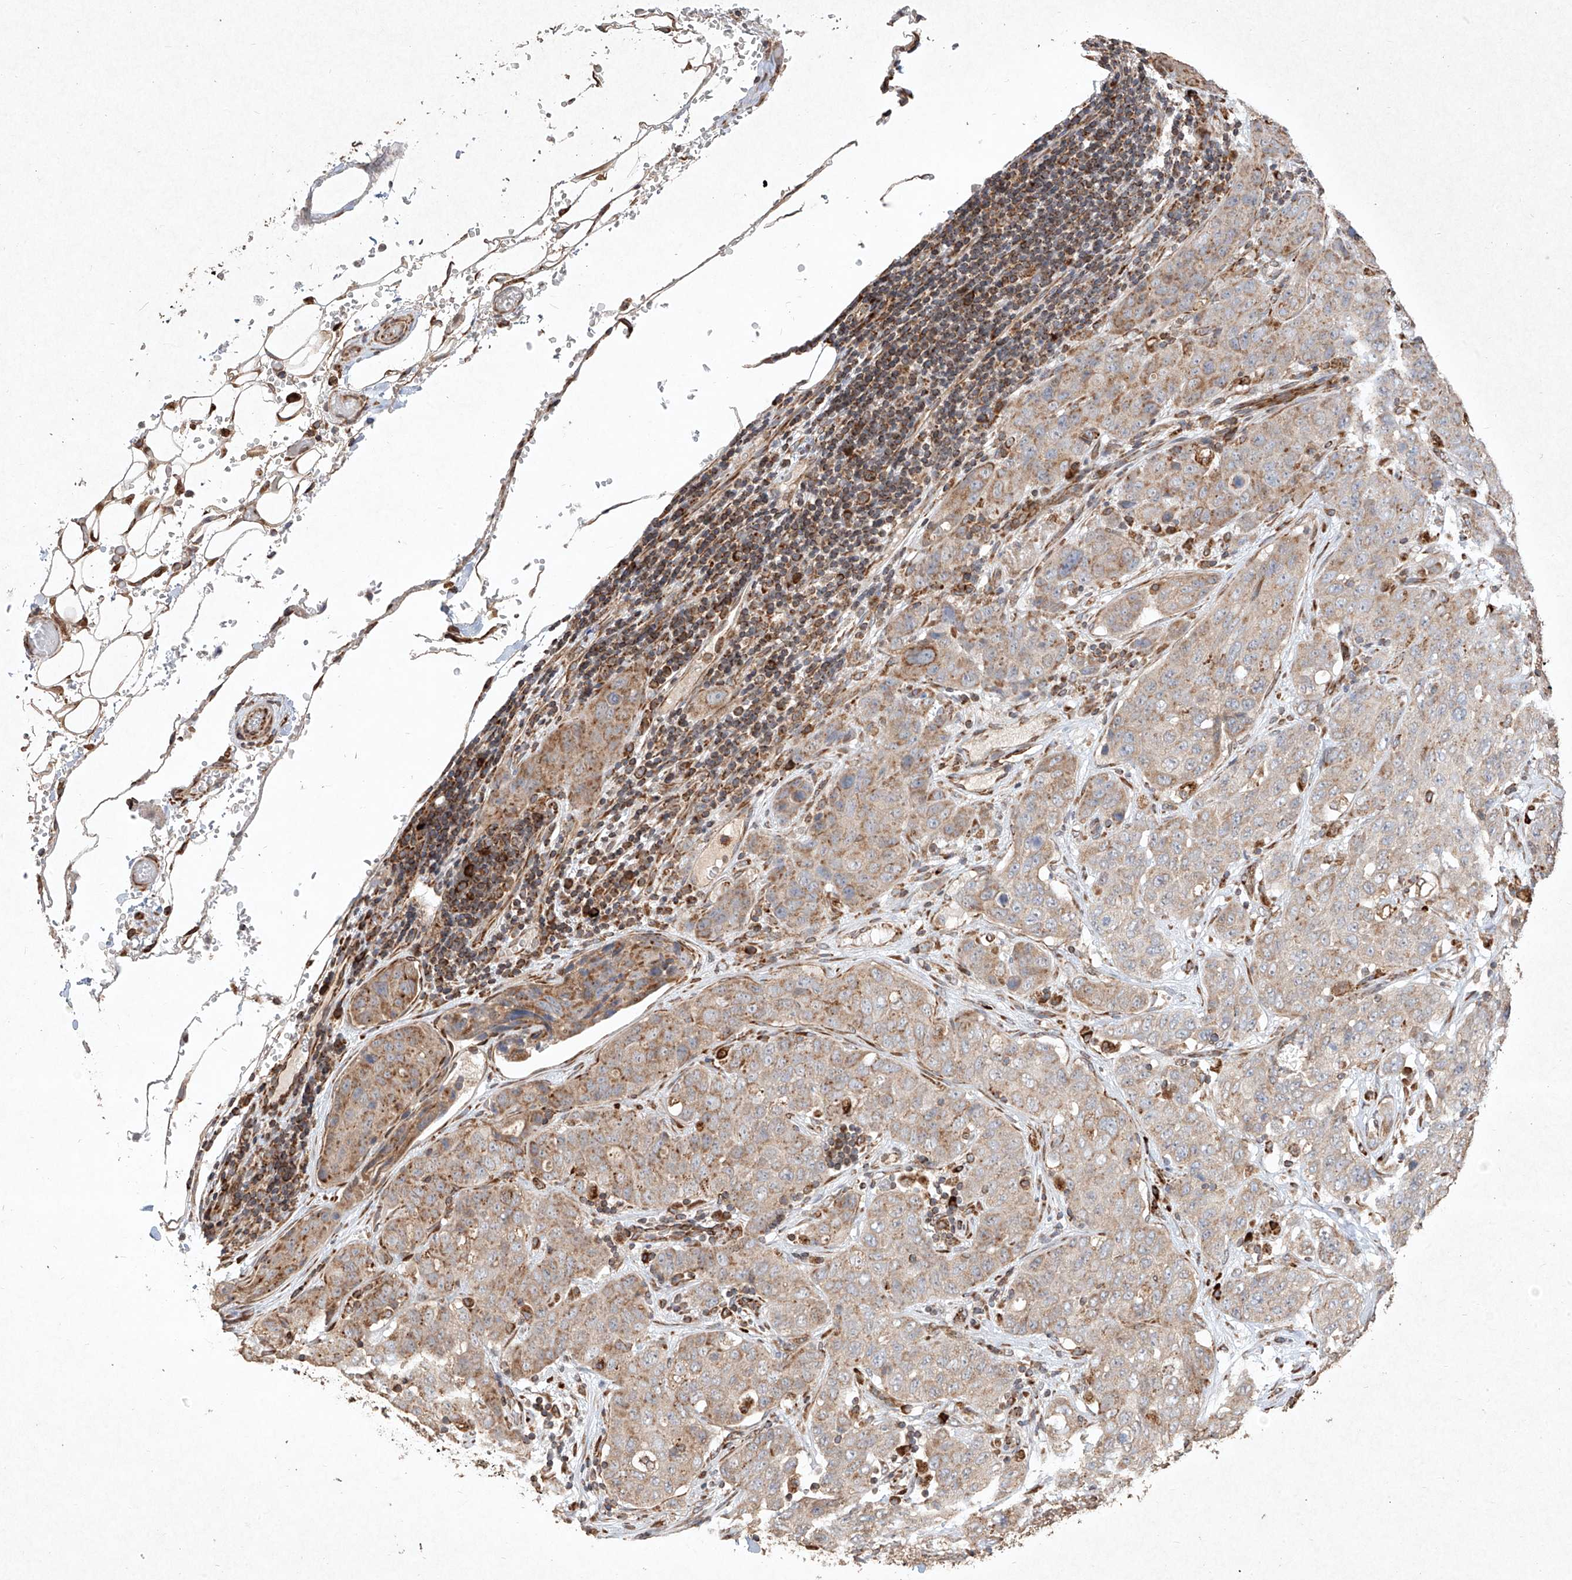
{"staining": {"intensity": "weak", "quantity": ">75%", "location": "cytoplasmic/membranous"}, "tissue": "stomach cancer", "cell_type": "Tumor cells", "image_type": "cancer", "snomed": [{"axis": "morphology", "description": "Normal tissue, NOS"}, {"axis": "morphology", "description": "Adenocarcinoma, NOS"}, {"axis": "topography", "description": "Lymph node"}, {"axis": "topography", "description": "Stomach"}], "caption": "About >75% of tumor cells in human stomach cancer (adenocarcinoma) exhibit weak cytoplasmic/membranous protein staining as visualized by brown immunohistochemical staining.", "gene": "SEMA3B", "patient": {"sex": "male", "age": 48}}